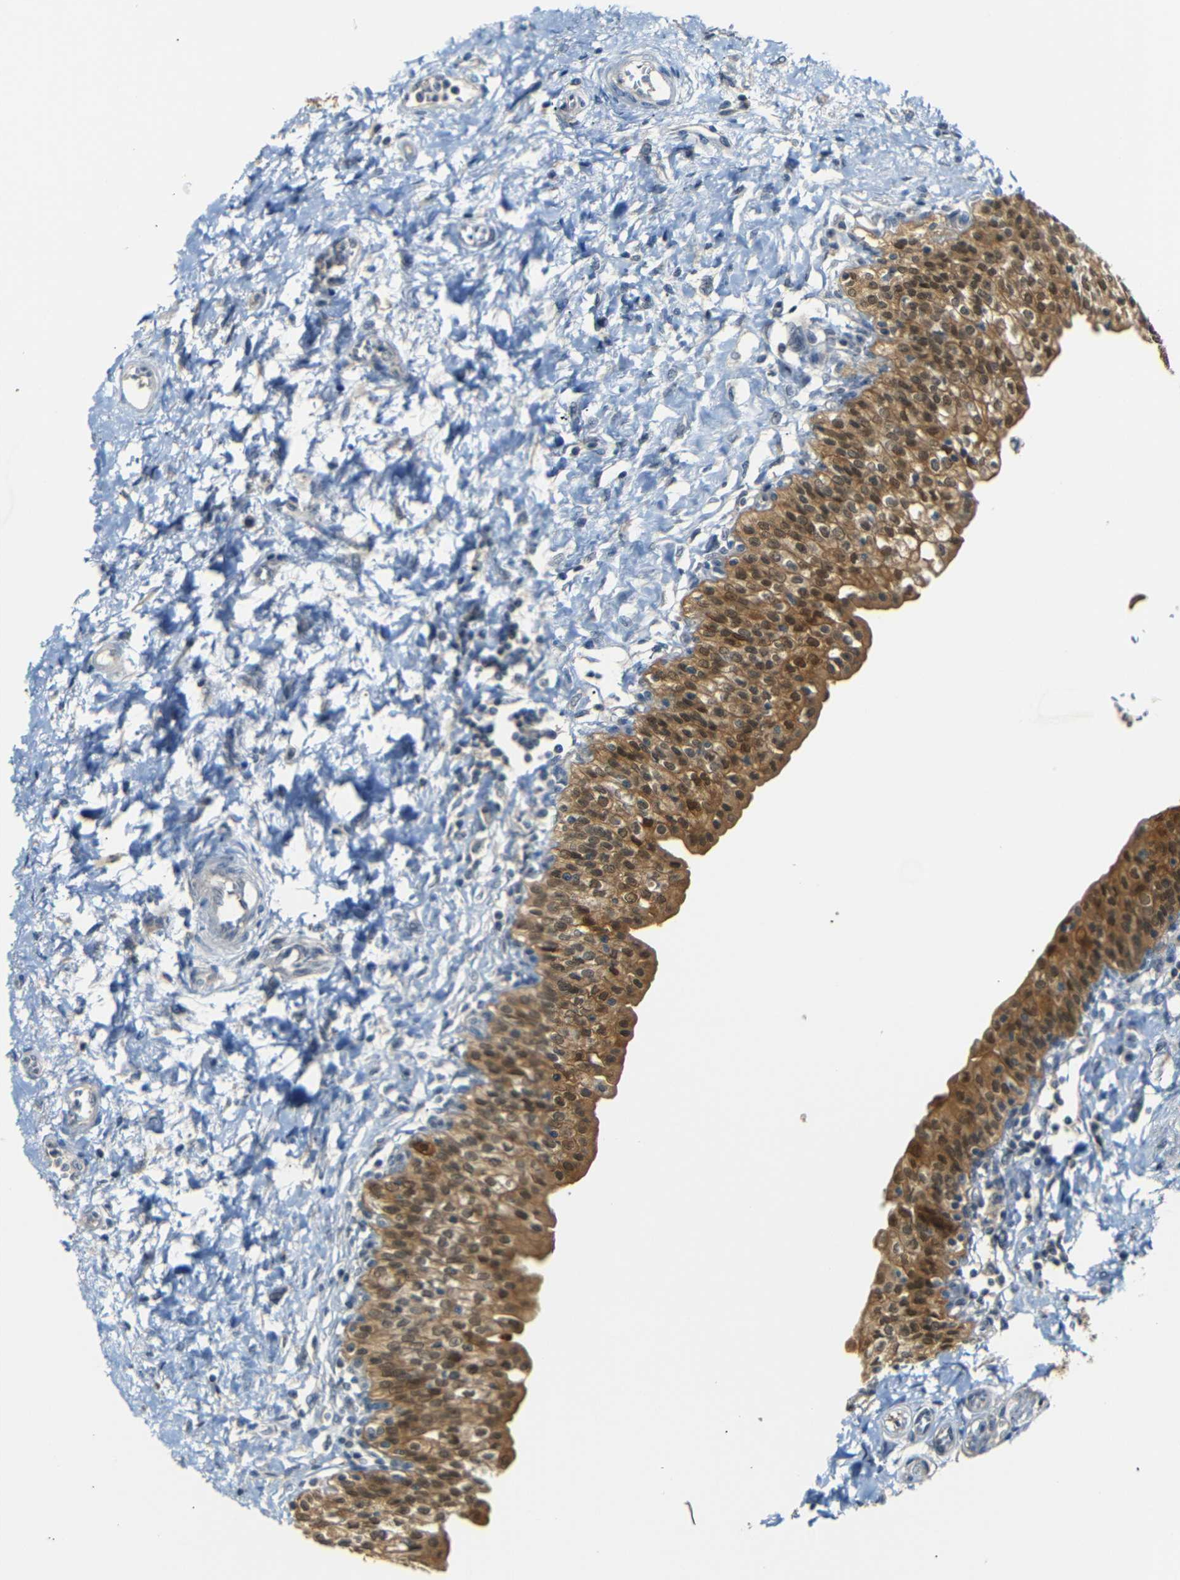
{"staining": {"intensity": "moderate", "quantity": ">75%", "location": "cytoplasmic/membranous"}, "tissue": "urinary bladder", "cell_type": "Urothelial cells", "image_type": "normal", "snomed": [{"axis": "morphology", "description": "Normal tissue, NOS"}, {"axis": "topography", "description": "Urinary bladder"}], "caption": "Moderate cytoplasmic/membranous protein staining is appreciated in approximately >75% of urothelial cells in urinary bladder. The staining was performed using DAB (3,3'-diaminobenzidine) to visualize the protein expression in brown, while the nuclei were stained in blue with hematoxylin (Magnification: 20x).", "gene": "SFN", "patient": {"sex": "male", "age": 55}}